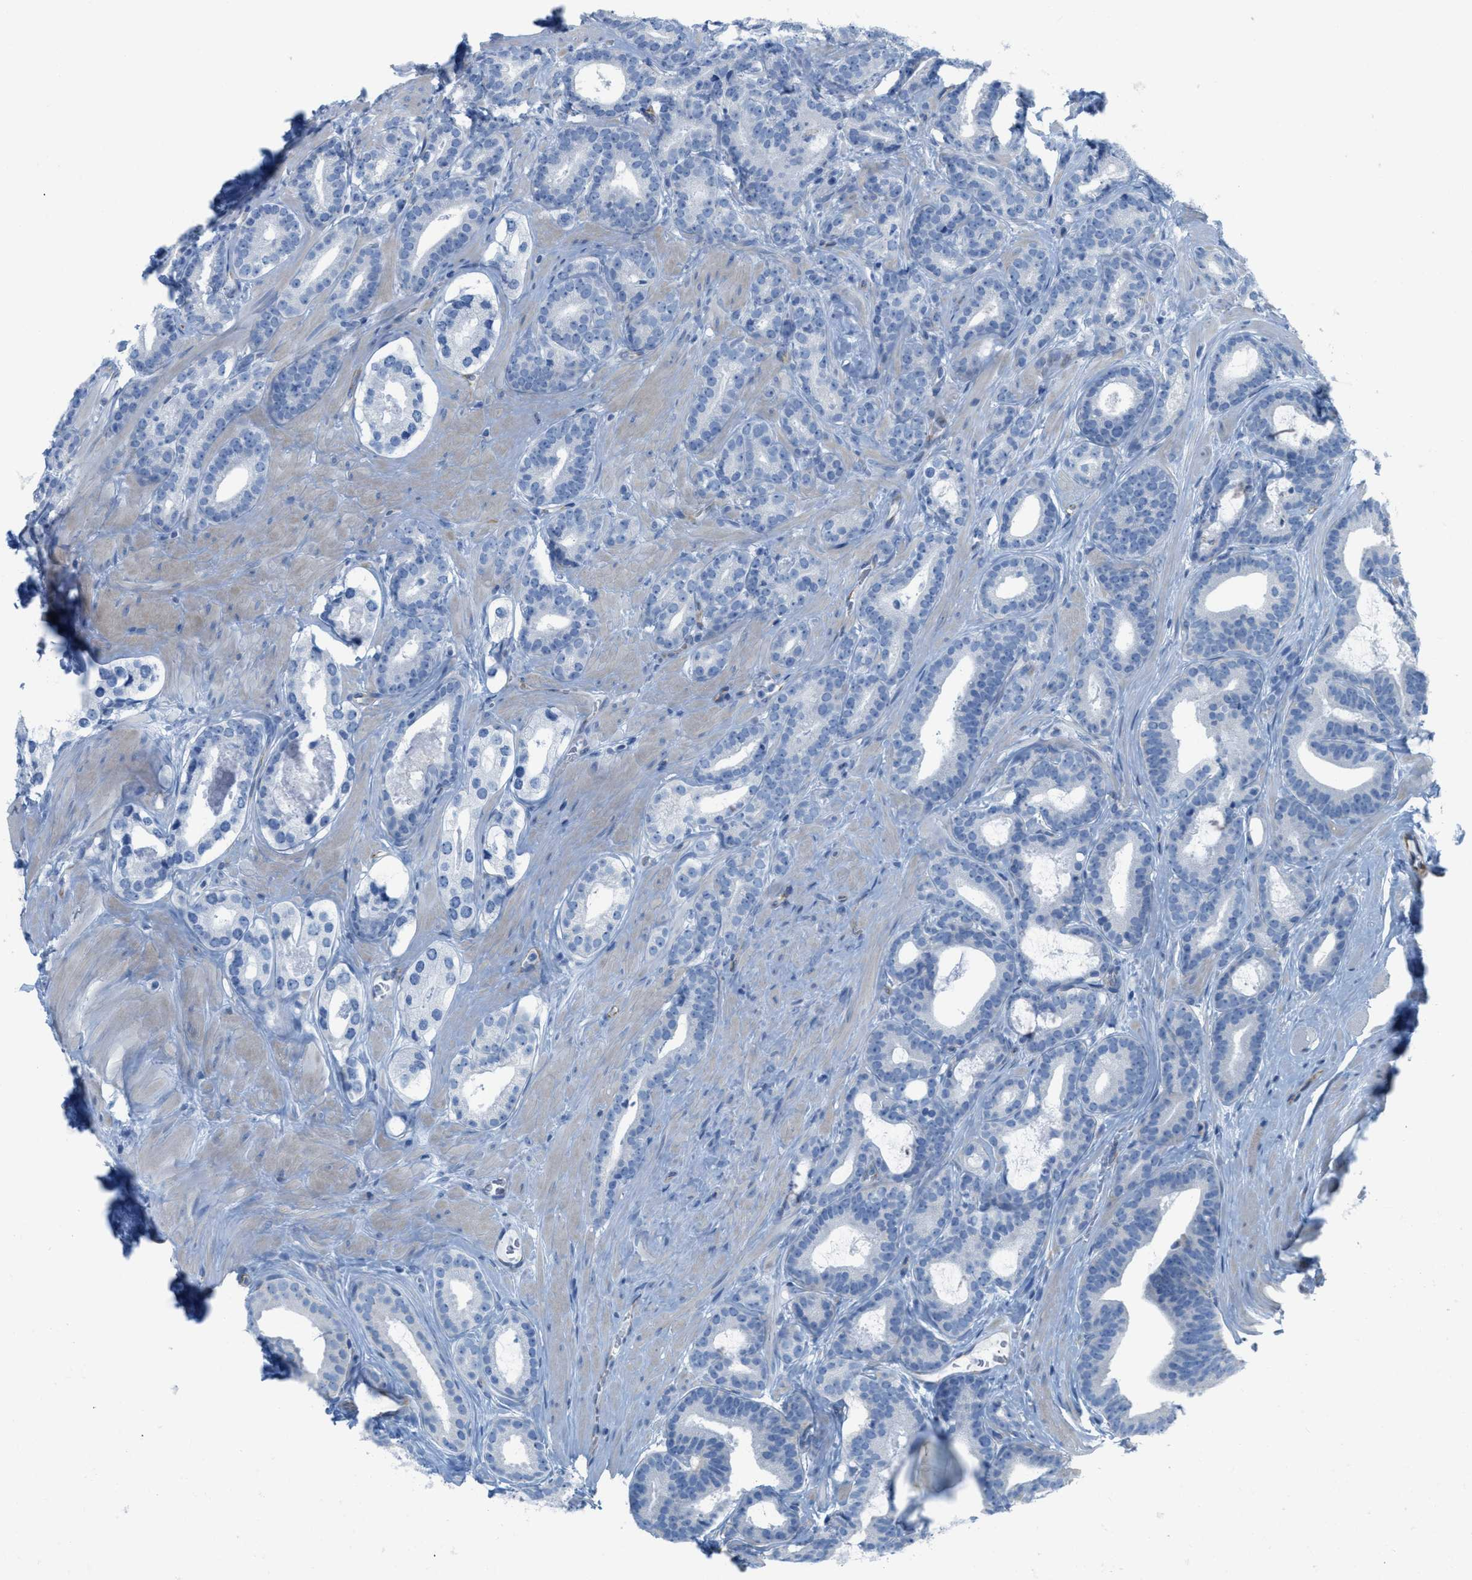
{"staining": {"intensity": "negative", "quantity": "none", "location": "none"}, "tissue": "prostate cancer", "cell_type": "Tumor cells", "image_type": "cancer", "snomed": [{"axis": "morphology", "description": "Adenocarcinoma, High grade"}, {"axis": "topography", "description": "Prostate"}], "caption": "The image shows no significant expression in tumor cells of prostate cancer.", "gene": "SLC12A1", "patient": {"sex": "male", "age": 60}}